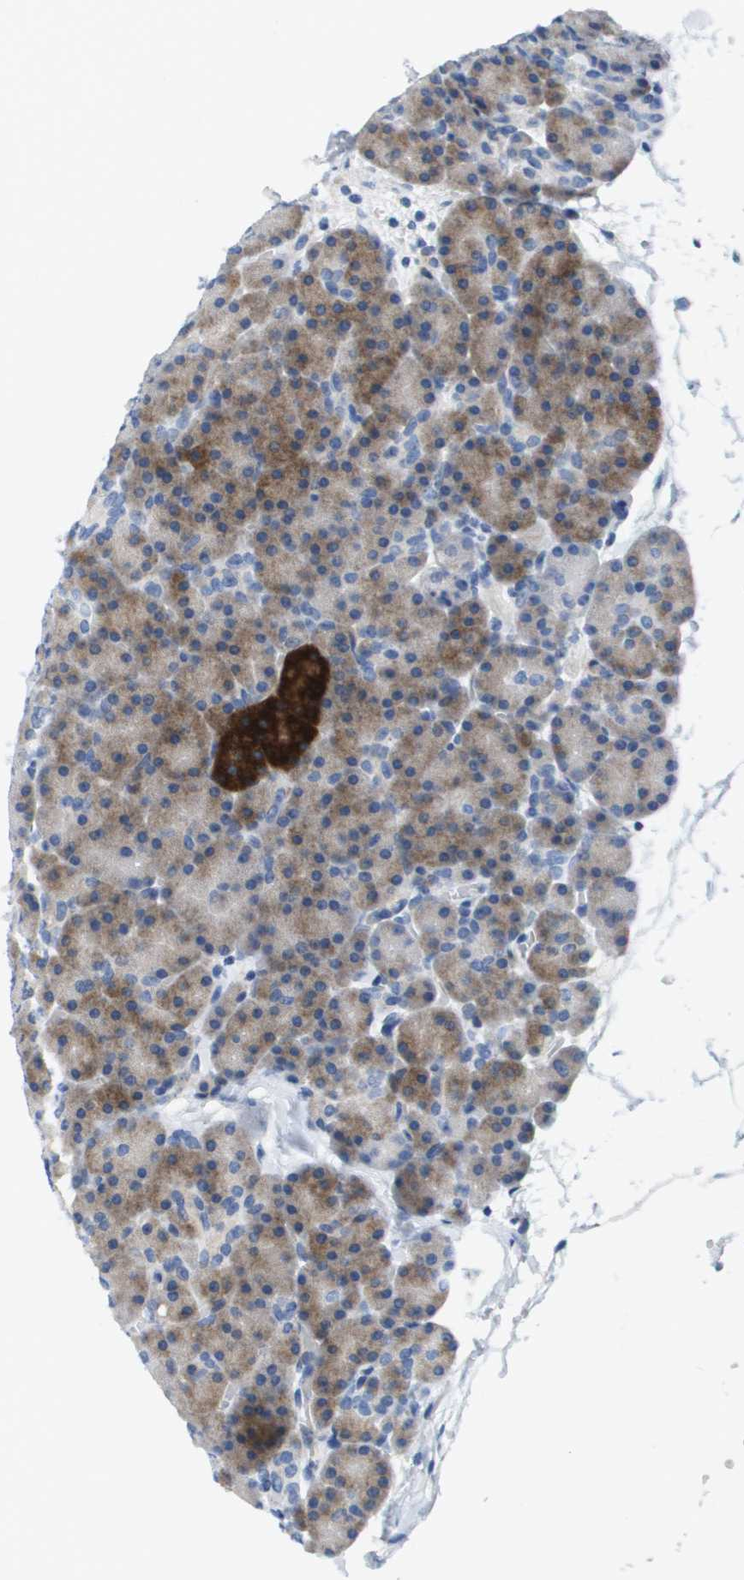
{"staining": {"intensity": "moderate", "quantity": ">75%", "location": "cytoplasmic/membranous"}, "tissue": "pancreas", "cell_type": "Exocrine glandular cells", "image_type": "normal", "snomed": [{"axis": "morphology", "description": "Normal tissue, NOS"}, {"axis": "topography", "description": "Pancreas"}], "caption": "Immunohistochemistry (IHC) (DAB (3,3'-diaminobenzidine)) staining of benign human pancreas reveals moderate cytoplasmic/membranous protein positivity in about >75% of exocrine glandular cells.", "gene": "CD3G", "patient": {"sex": "female", "age": 35}}